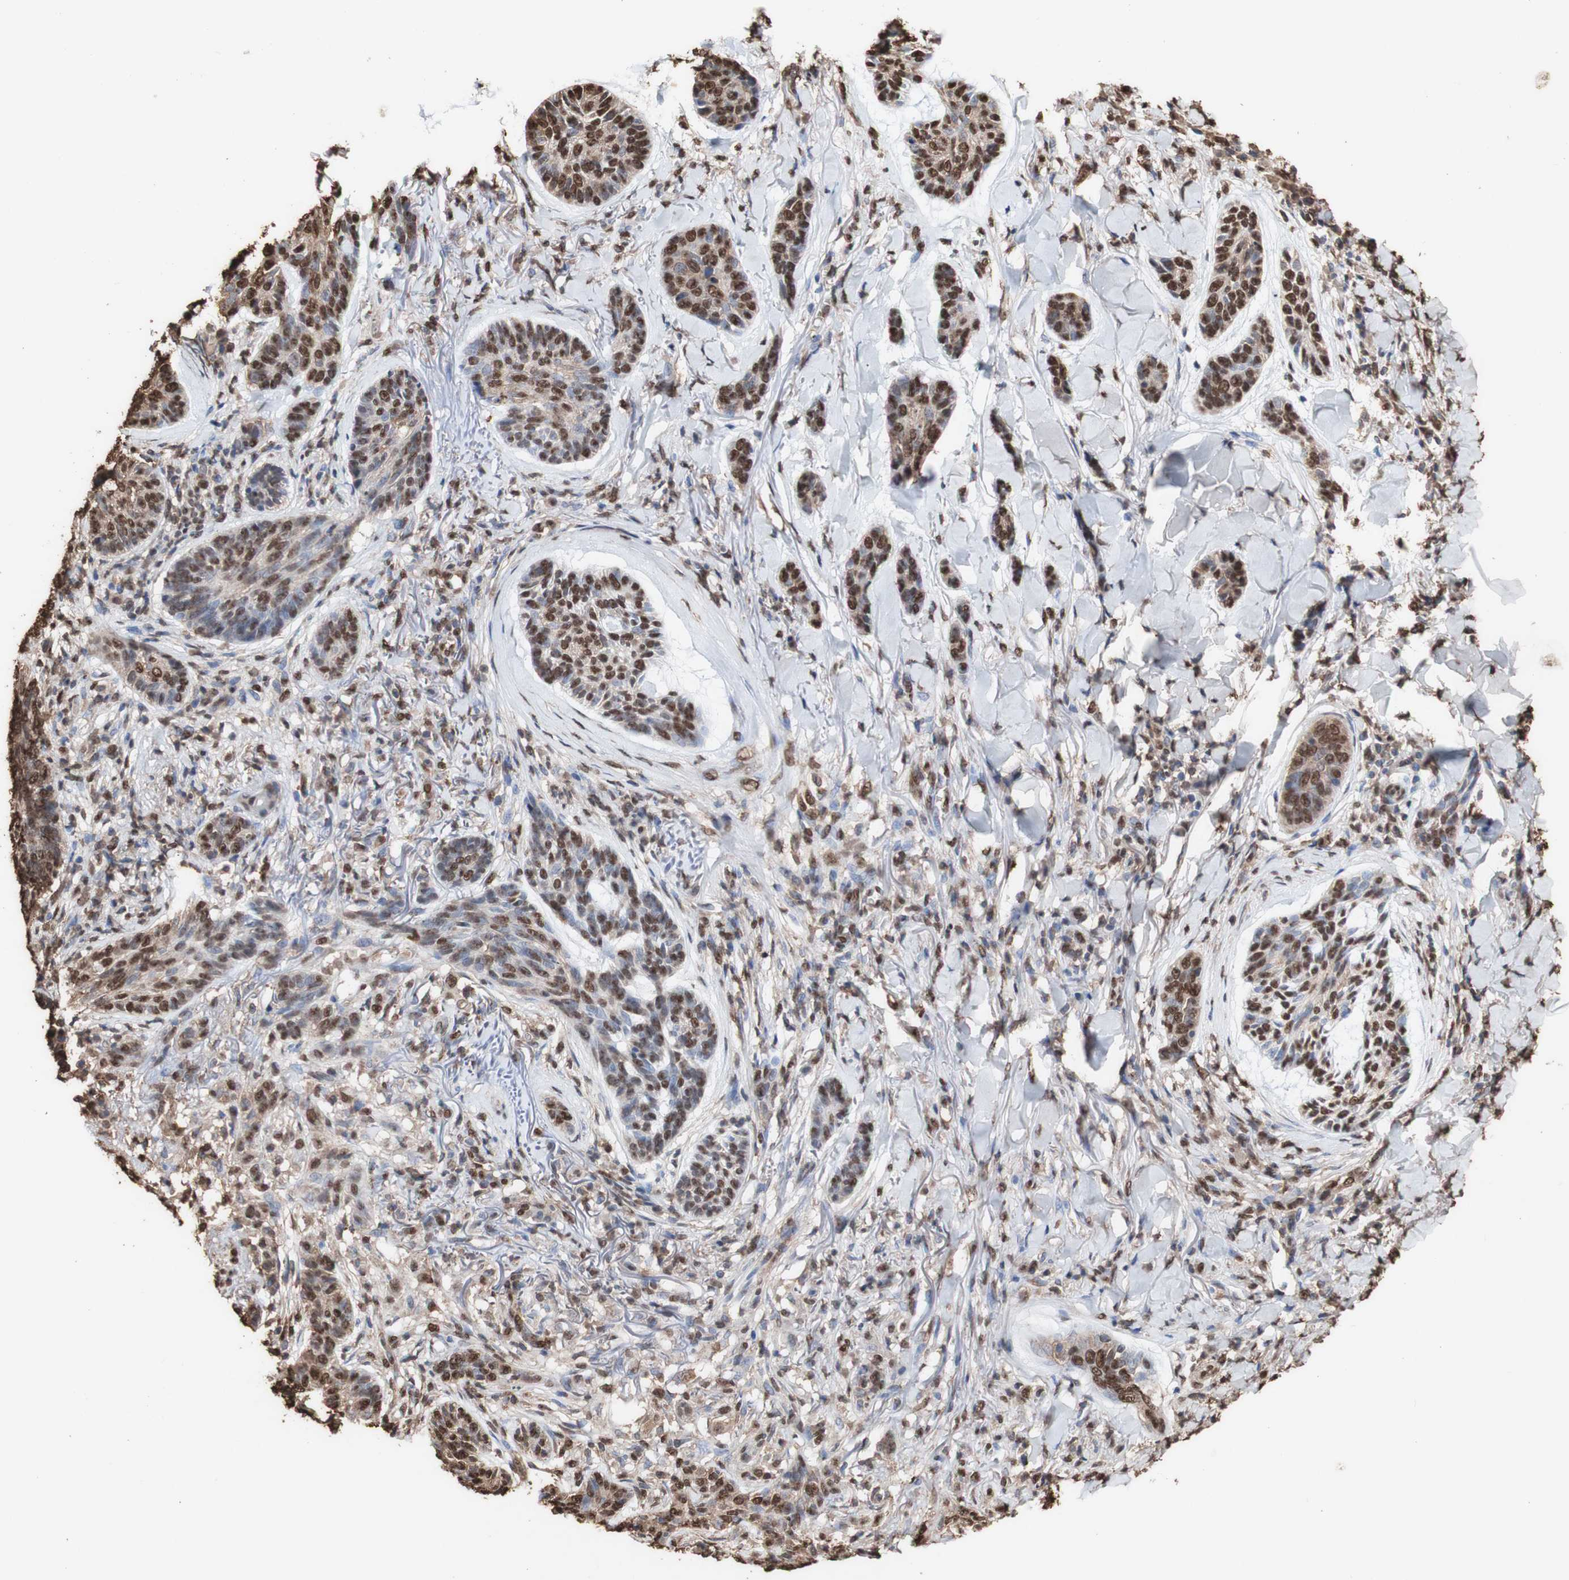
{"staining": {"intensity": "strong", "quantity": ">75%", "location": "cytoplasmic/membranous,nuclear"}, "tissue": "skin cancer", "cell_type": "Tumor cells", "image_type": "cancer", "snomed": [{"axis": "morphology", "description": "Basal cell carcinoma"}, {"axis": "topography", "description": "Skin"}], "caption": "A high amount of strong cytoplasmic/membranous and nuclear positivity is appreciated in about >75% of tumor cells in skin cancer tissue.", "gene": "PIDD1", "patient": {"sex": "male", "age": 43}}